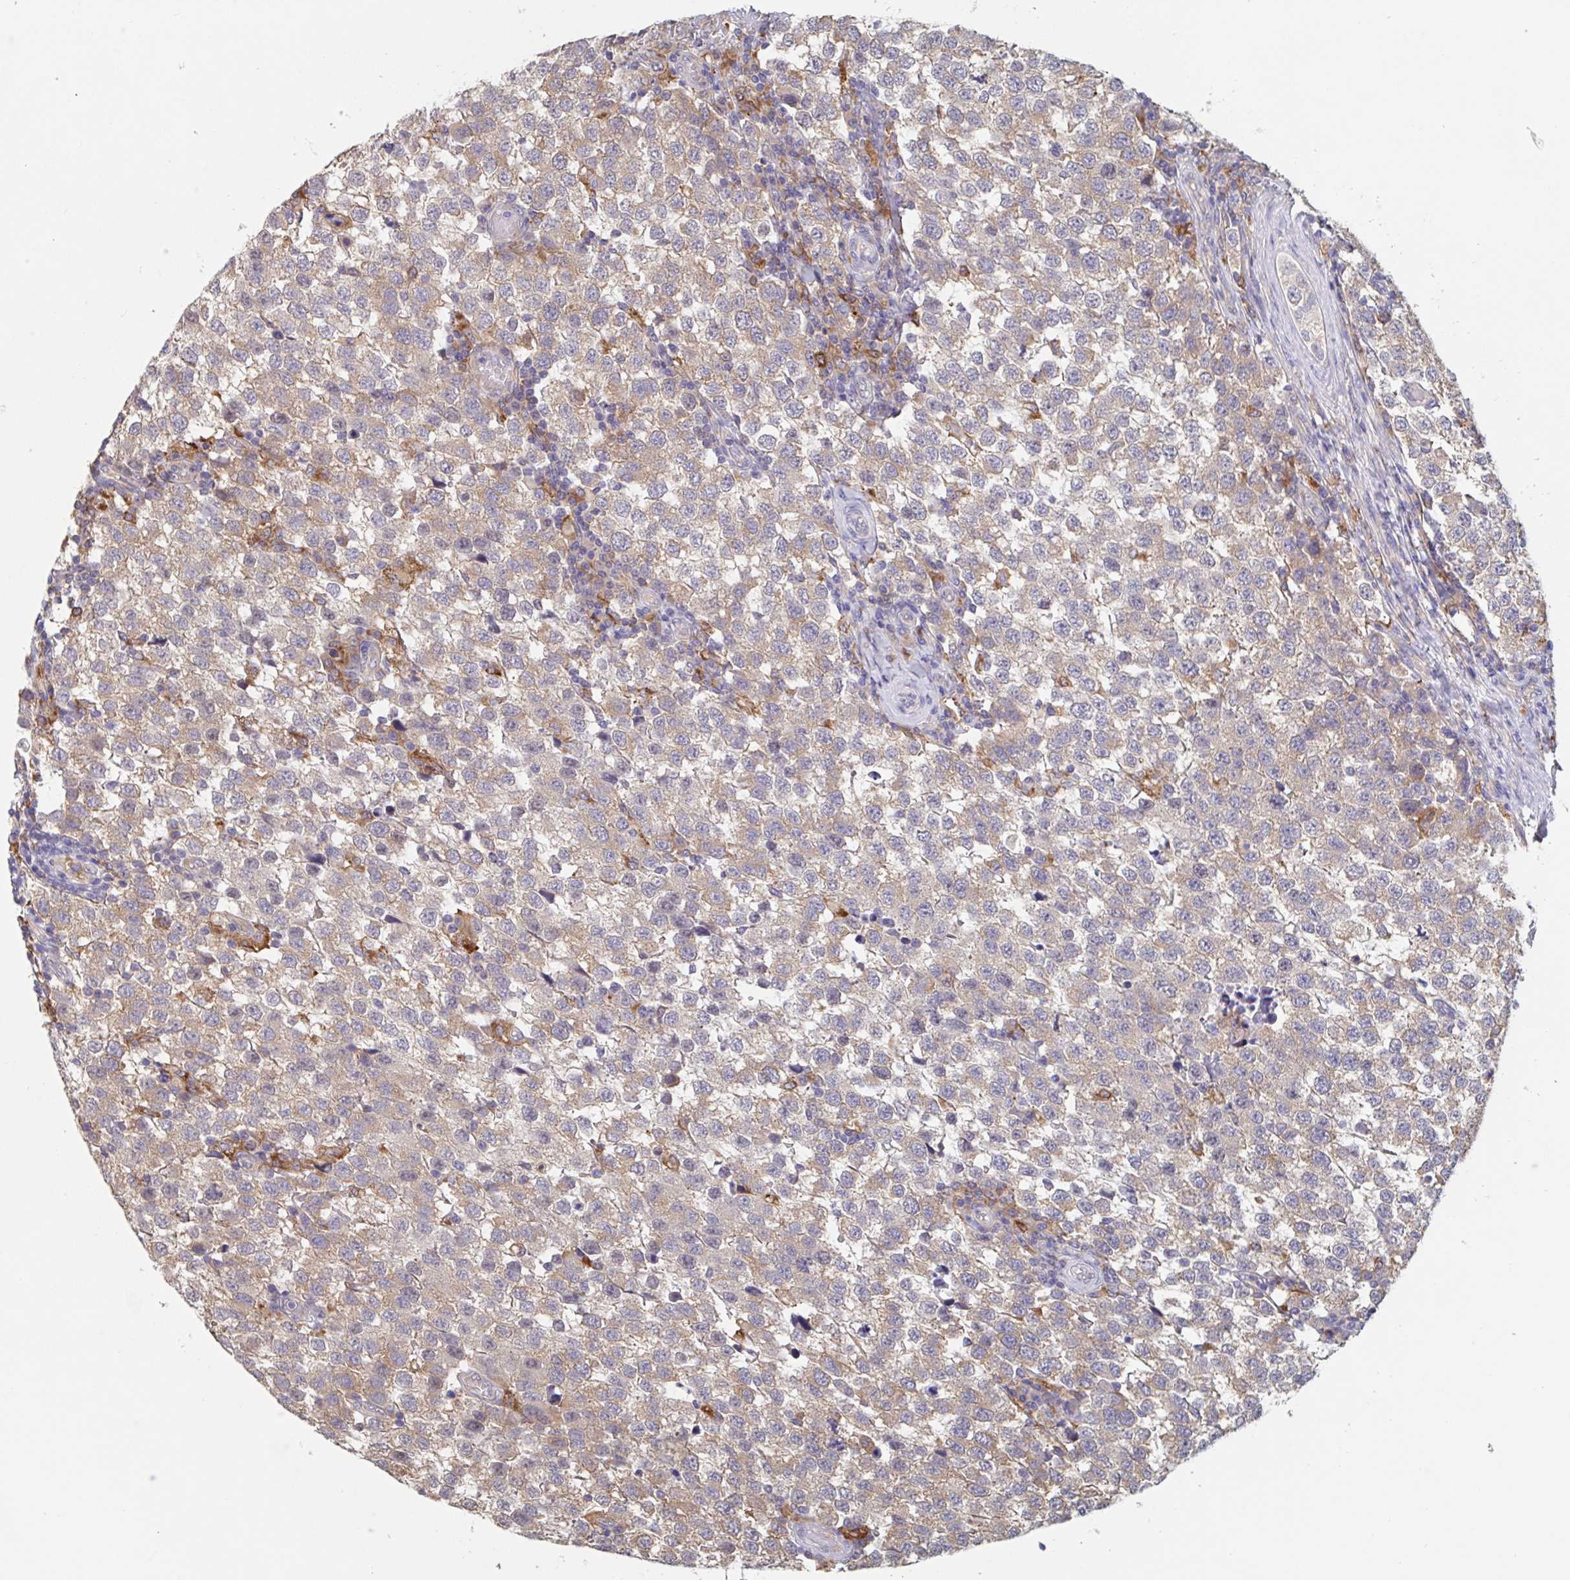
{"staining": {"intensity": "moderate", "quantity": "25%-75%", "location": "cytoplasmic/membranous"}, "tissue": "testis cancer", "cell_type": "Tumor cells", "image_type": "cancer", "snomed": [{"axis": "morphology", "description": "Seminoma, NOS"}, {"axis": "topography", "description": "Testis"}], "caption": "This histopathology image demonstrates testis cancer (seminoma) stained with IHC to label a protein in brown. The cytoplasmic/membranous of tumor cells show moderate positivity for the protein. Nuclei are counter-stained blue.", "gene": "SNX8", "patient": {"sex": "male", "age": 34}}